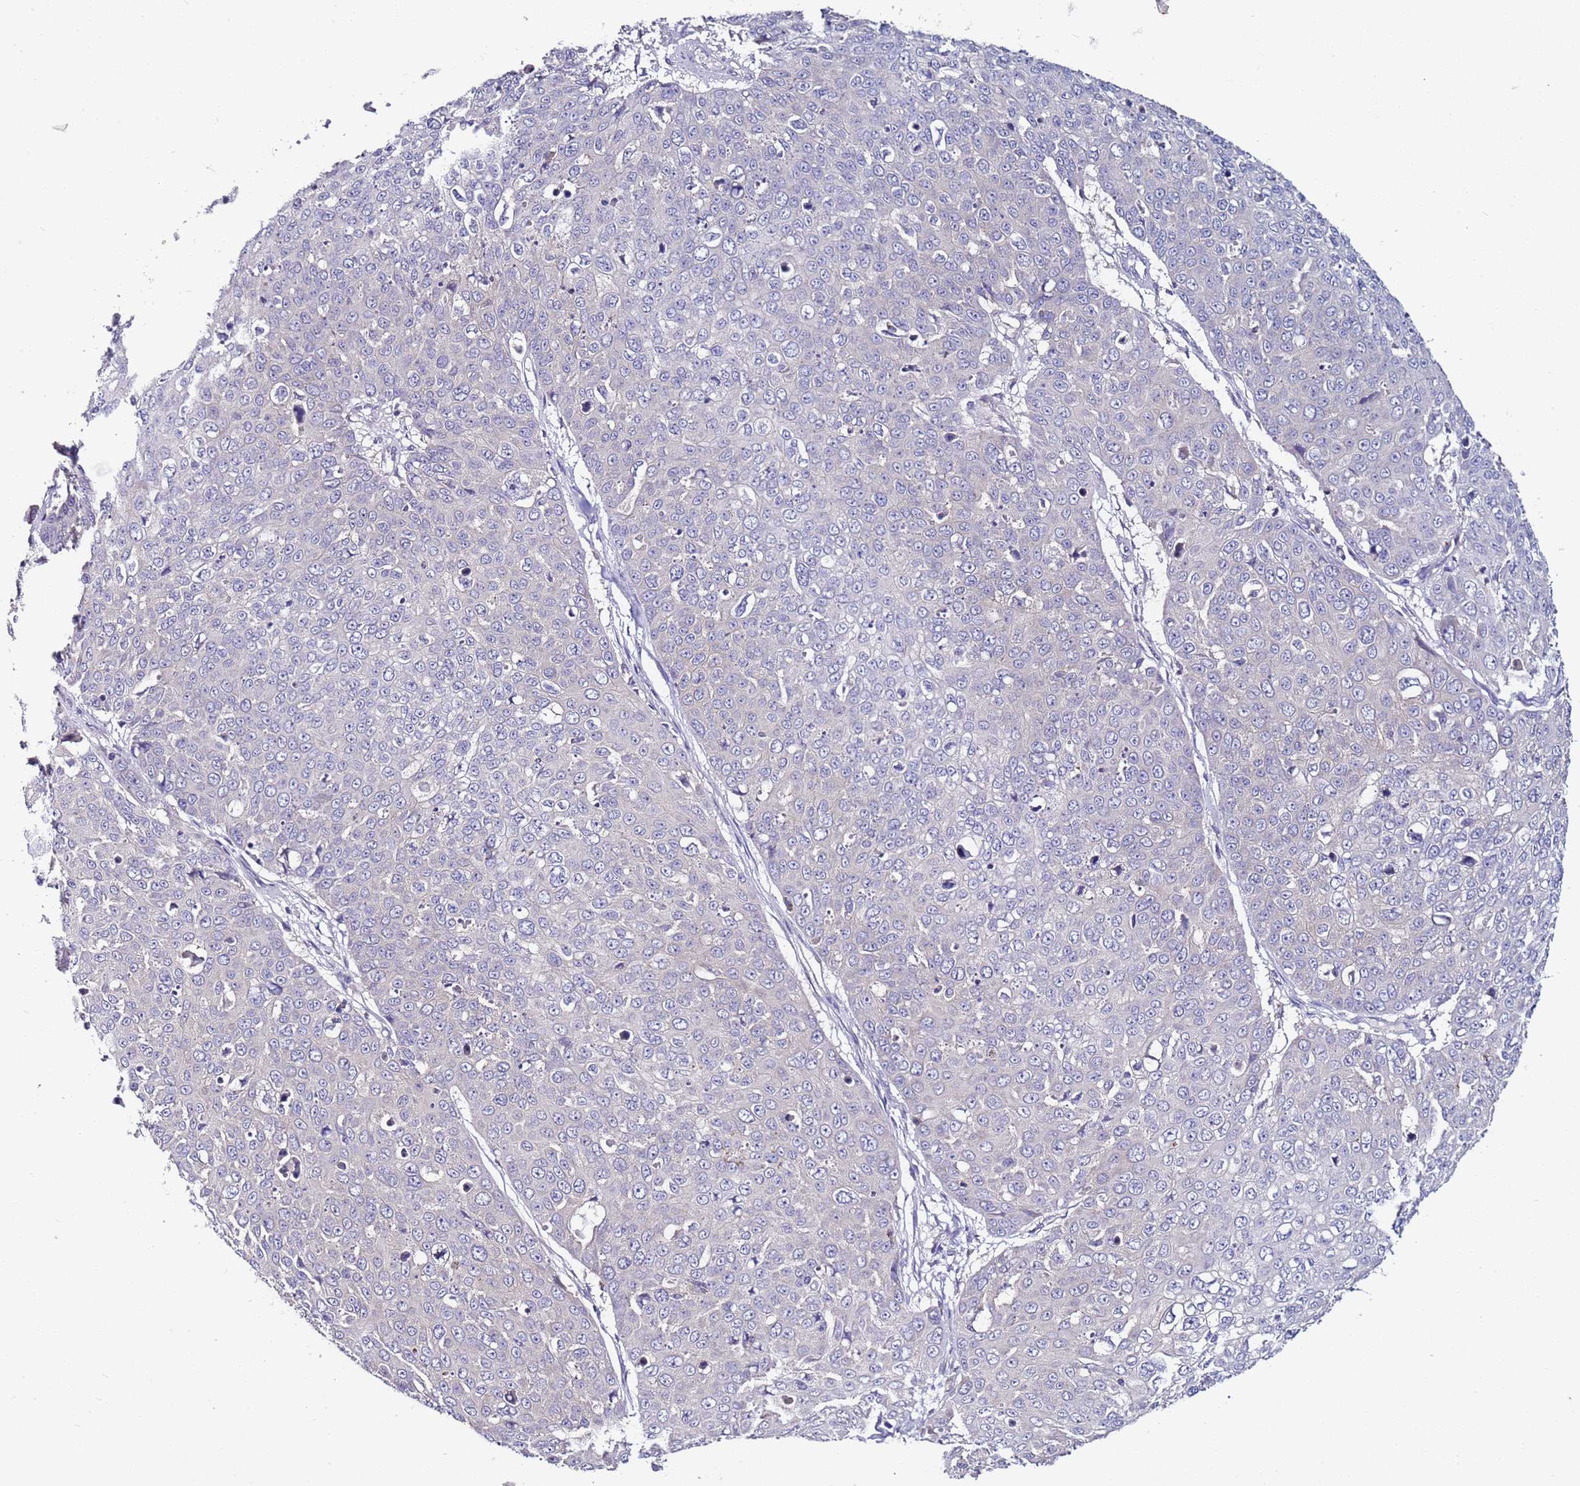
{"staining": {"intensity": "negative", "quantity": "none", "location": "none"}, "tissue": "skin cancer", "cell_type": "Tumor cells", "image_type": "cancer", "snomed": [{"axis": "morphology", "description": "Squamous cell carcinoma, NOS"}, {"axis": "topography", "description": "Skin"}], "caption": "An image of human skin squamous cell carcinoma is negative for staining in tumor cells.", "gene": "SRRM5", "patient": {"sex": "male", "age": 71}}